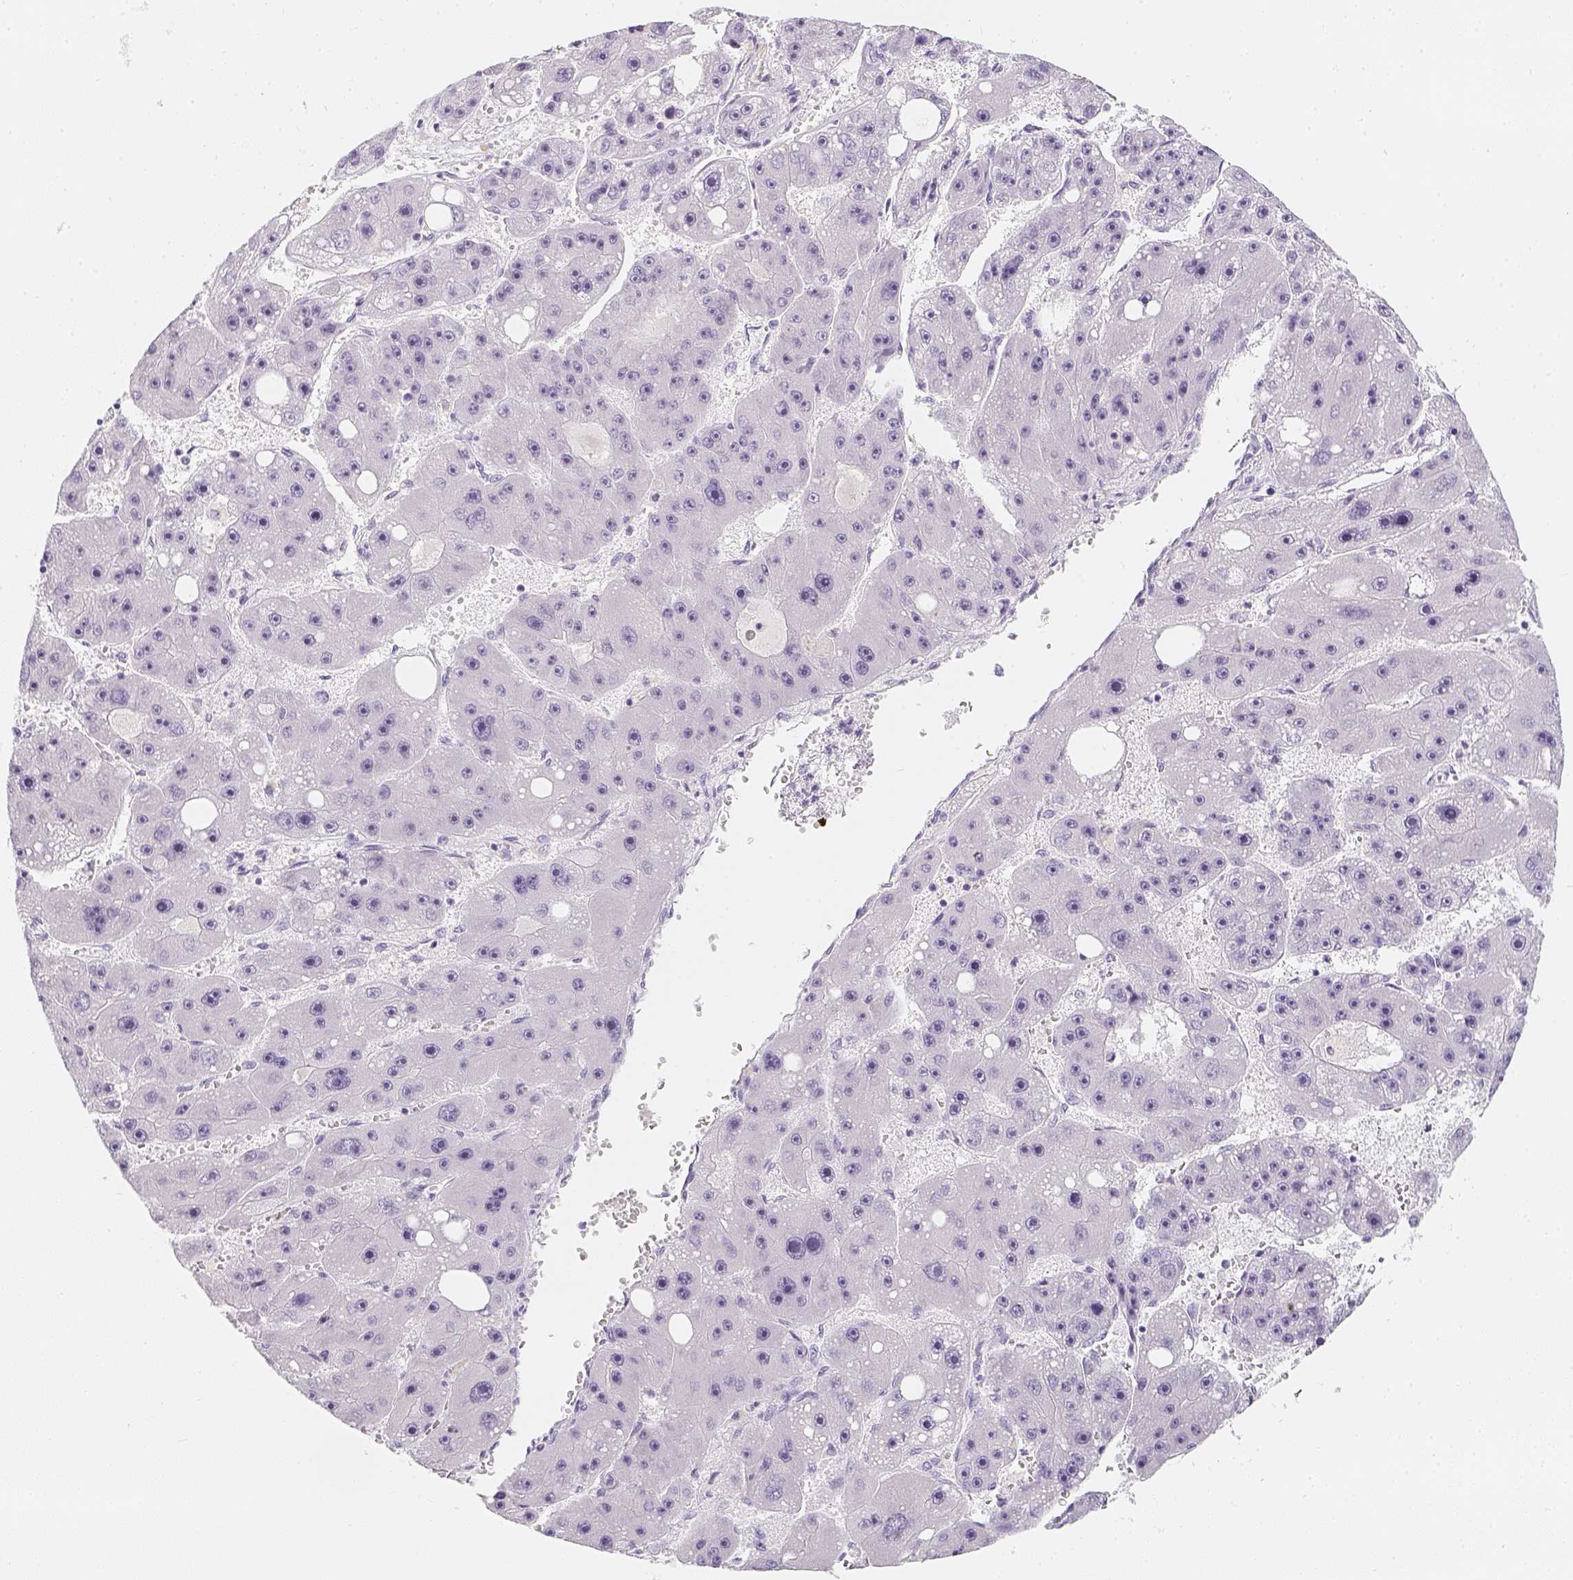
{"staining": {"intensity": "negative", "quantity": "none", "location": "none"}, "tissue": "liver cancer", "cell_type": "Tumor cells", "image_type": "cancer", "snomed": [{"axis": "morphology", "description": "Carcinoma, Hepatocellular, NOS"}, {"axis": "topography", "description": "Liver"}], "caption": "Liver hepatocellular carcinoma stained for a protein using immunohistochemistry (IHC) displays no staining tumor cells.", "gene": "SLC18A1", "patient": {"sex": "female", "age": 61}}